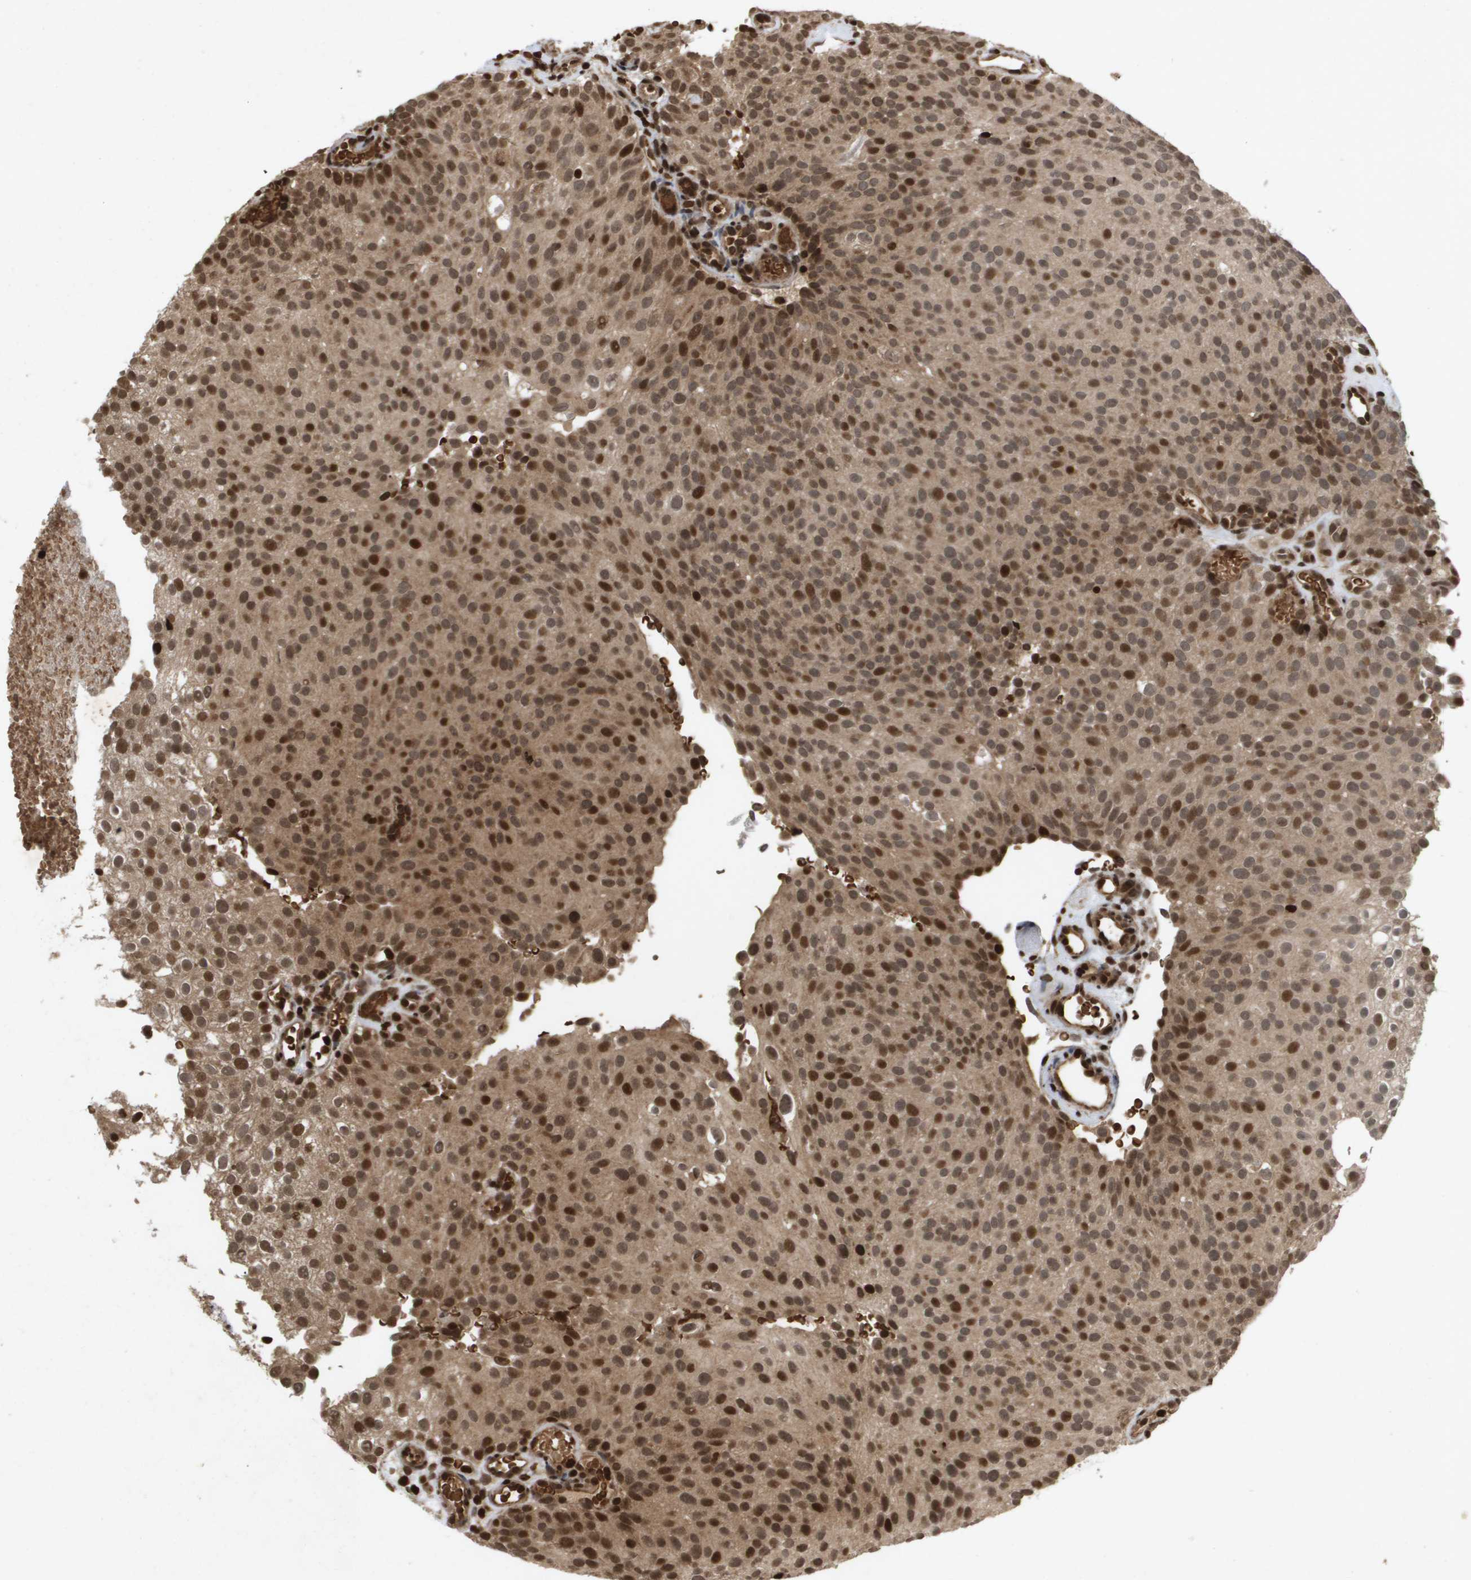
{"staining": {"intensity": "moderate", "quantity": ">75%", "location": "cytoplasmic/membranous,nuclear"}, "tissue": "urothelial cancer", "cell_type": "Tumor cells", "image_type": "cancer", "snomed": [{"axis": "morphology", "description": "Urothelial carcinoma, Low grade"}, {"axis": "topography", "description": "Urinary bladder"}], "caption": "The image reveals a brown stain indicating the presence of a protein in the cytoplasmic/membranous and nuclear of tumor cells in urothelial cancer.", "gene": "HSPA6", "patient": {"sex": "male", "age": 78}}